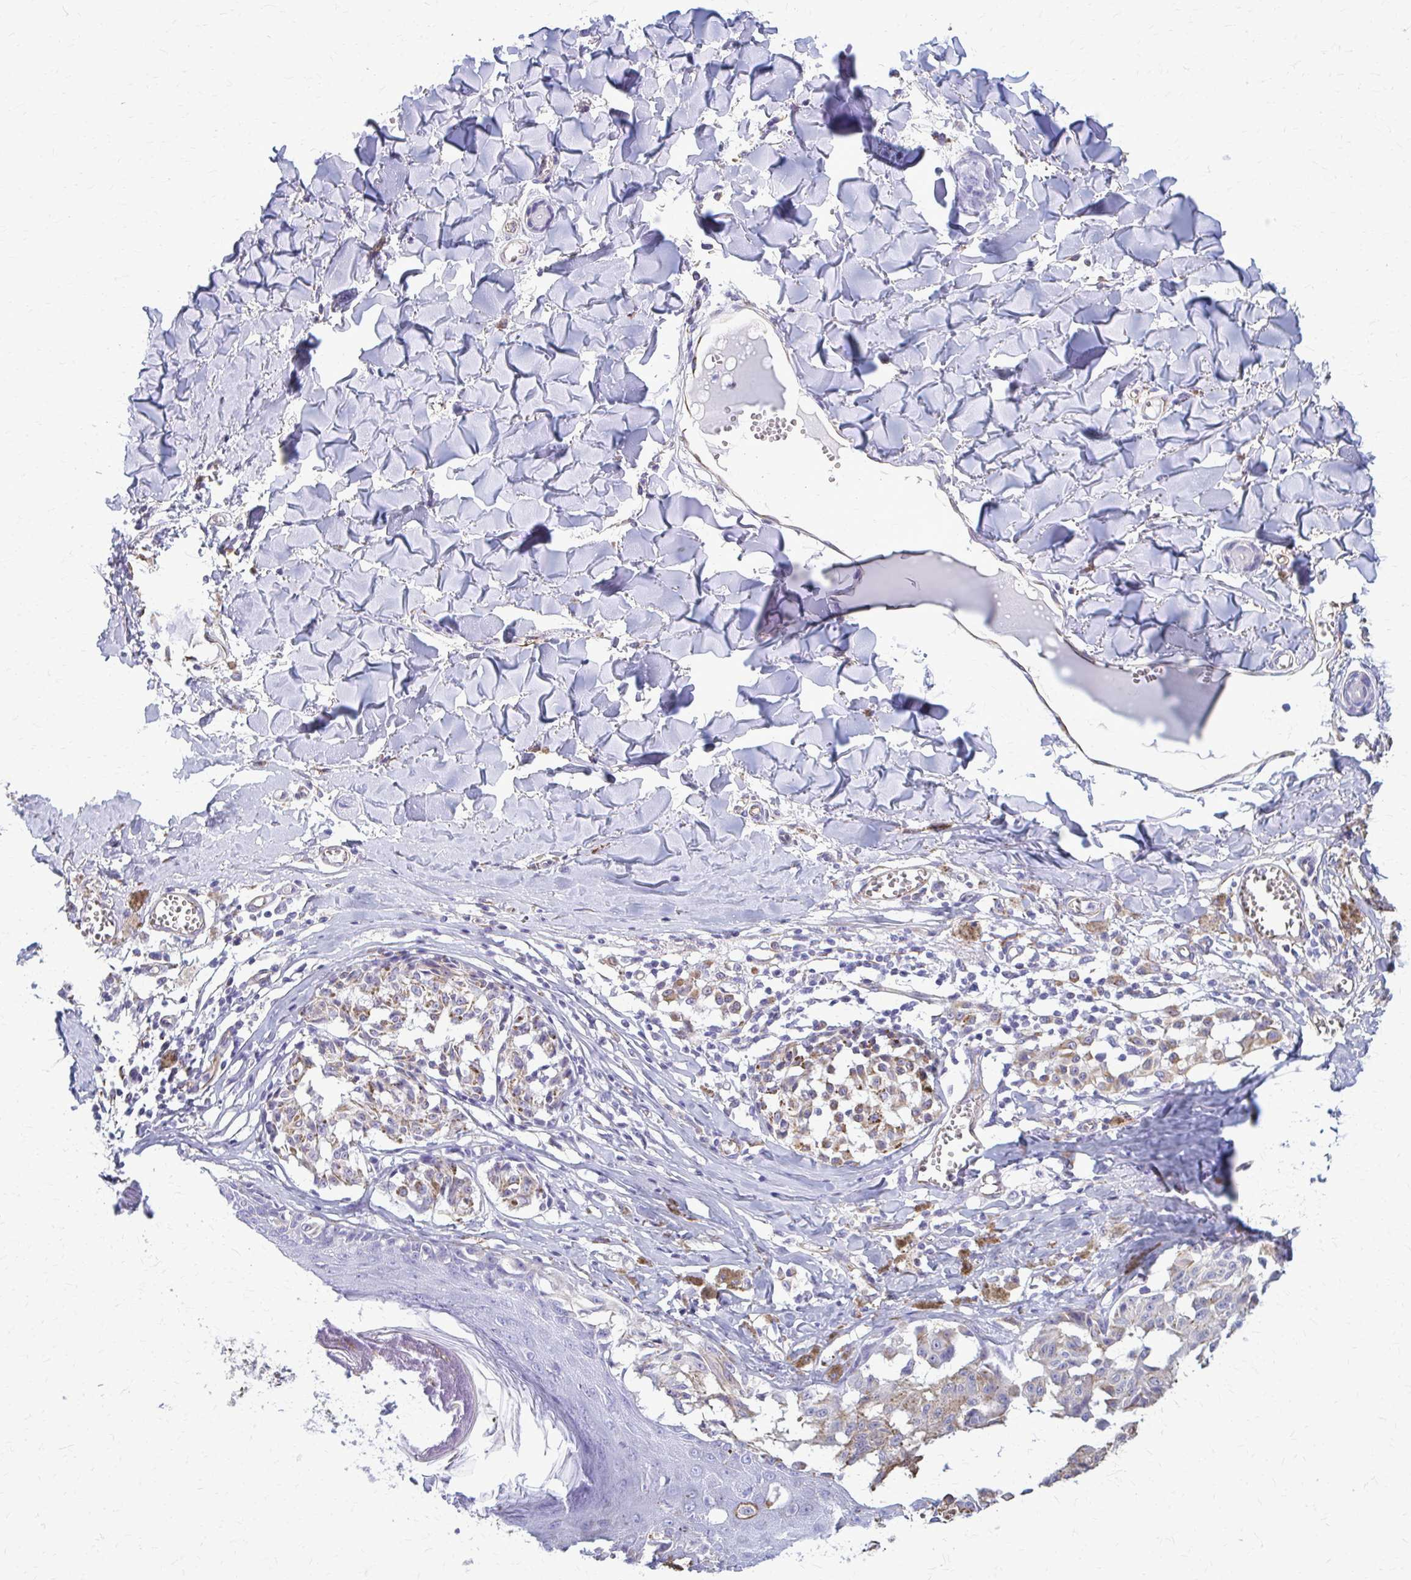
{"staining": {"intensity": "negative", "quantity": "none", "location": "none"}, "tissue": "melanoma", "cell_type": "Tumor cells", "image_type": "cancer", "snomed": [{"axis": "morphology", "description": "Malignant melanoma, NOS"}, {"axis": "topography", "description": "Skin"}], "caption": "Immunohistochemistry (IHC) histopathology image of human malignant melanoma stained for a protein (brown), which exhibits no expression in tumor cells.", "gene": "GFAP", "patient": {"sex": "female", "age": 43}}